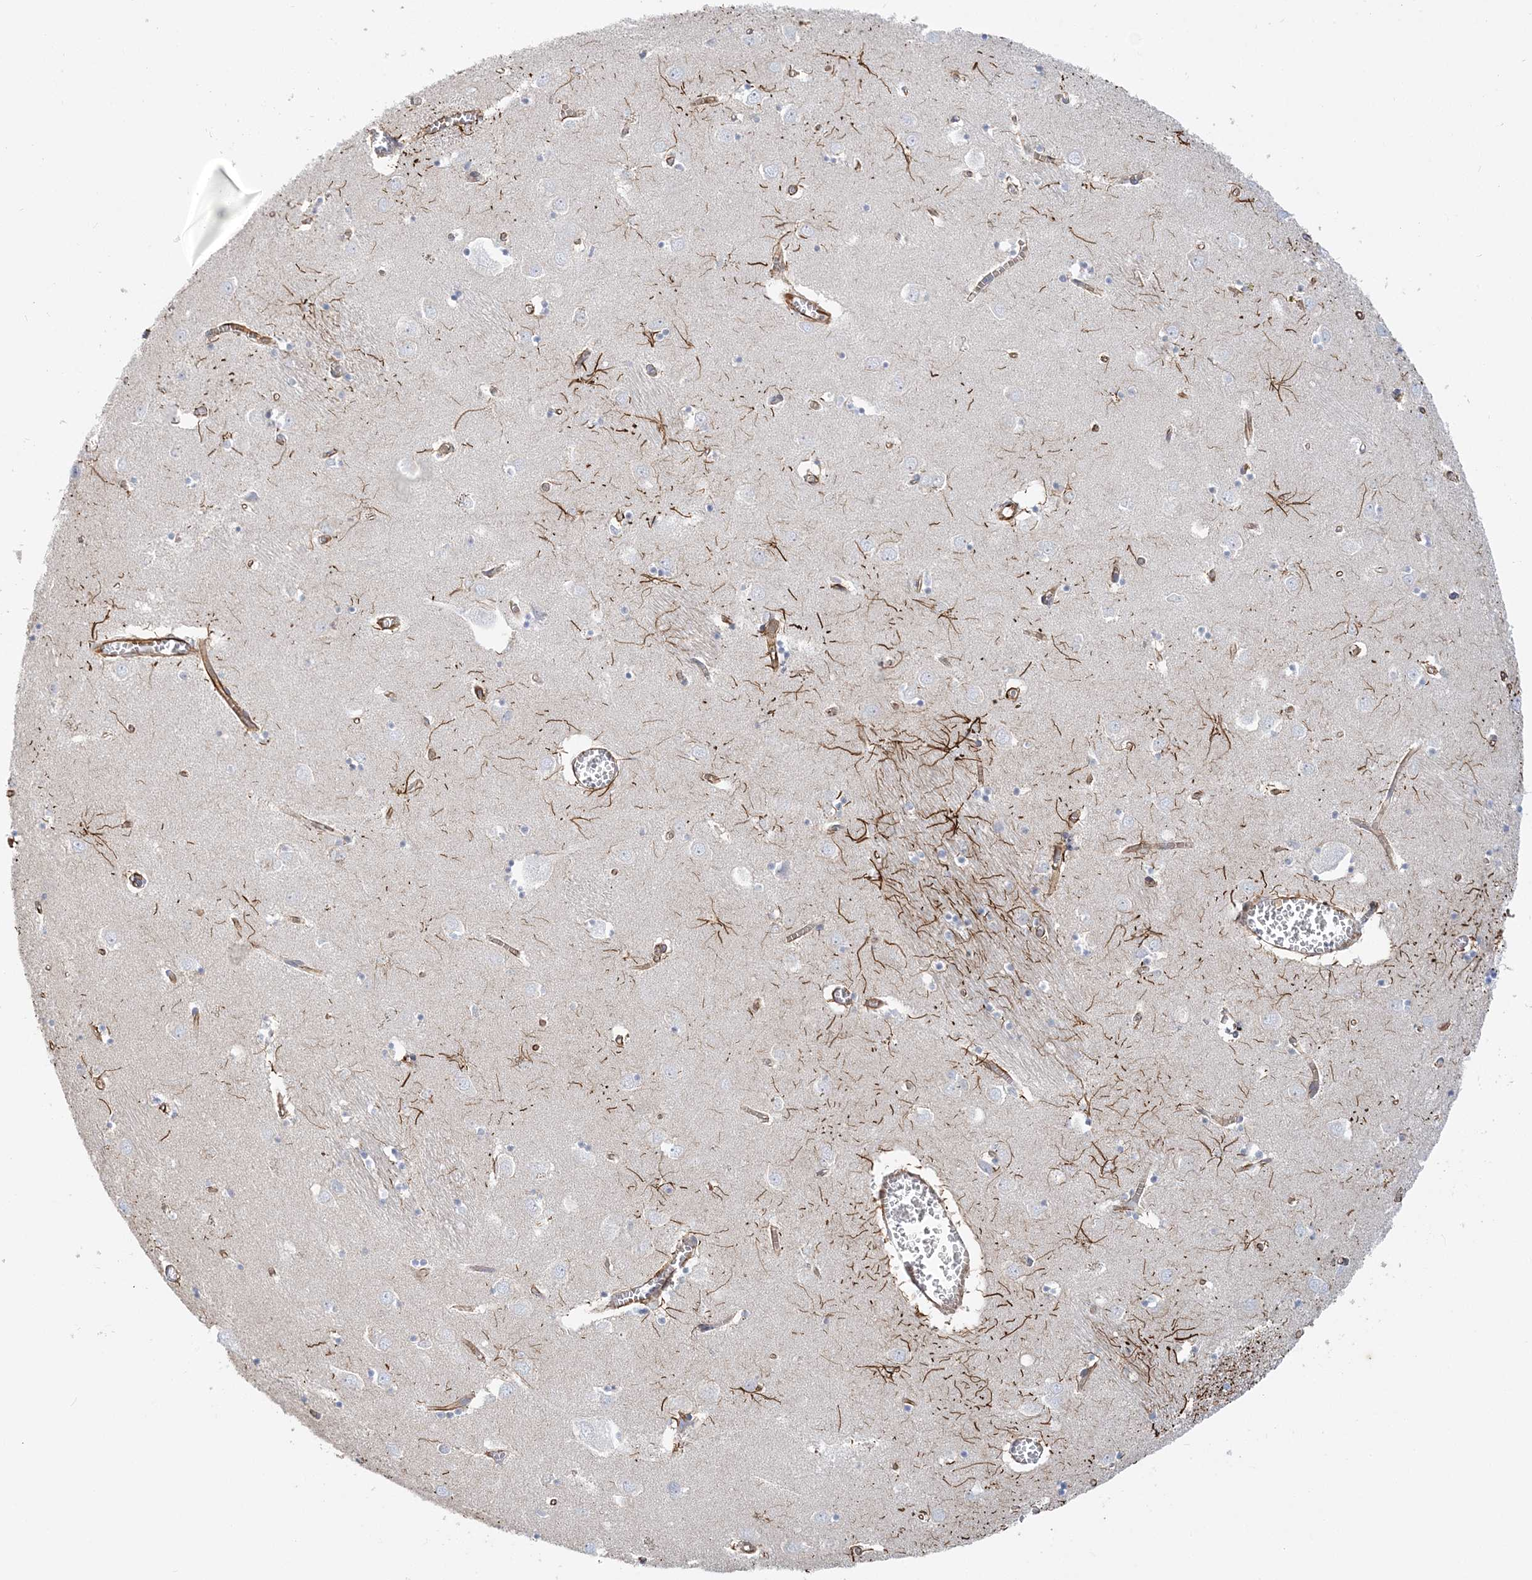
{"staining": {"intensity": "moderate", "quantity": "<25%", "location": "cytoplasmic/membranous"}, "tissue": "caudate", "cell_type": "Glial cells", "image_type": "normal", "snomed": [{"axis": "morphology", "description": "Normal tissue, NOS"}, {"axis": "topography", "description": "Lateral ventricle wall"}], "caption": "Immunohistochemistry (IHC) of benign human caudate reveals low levels of moderate cytoplasmic/membranous expression in about <25% of glial cells. (Stains: DAB (3,3'-diaminobenzidine) in brown, nuclei in blue, Microscopy: brightfield microscopy at high magnification).", "gene": "SCLT1", "patient": {"sex": "male", "age": 70}}